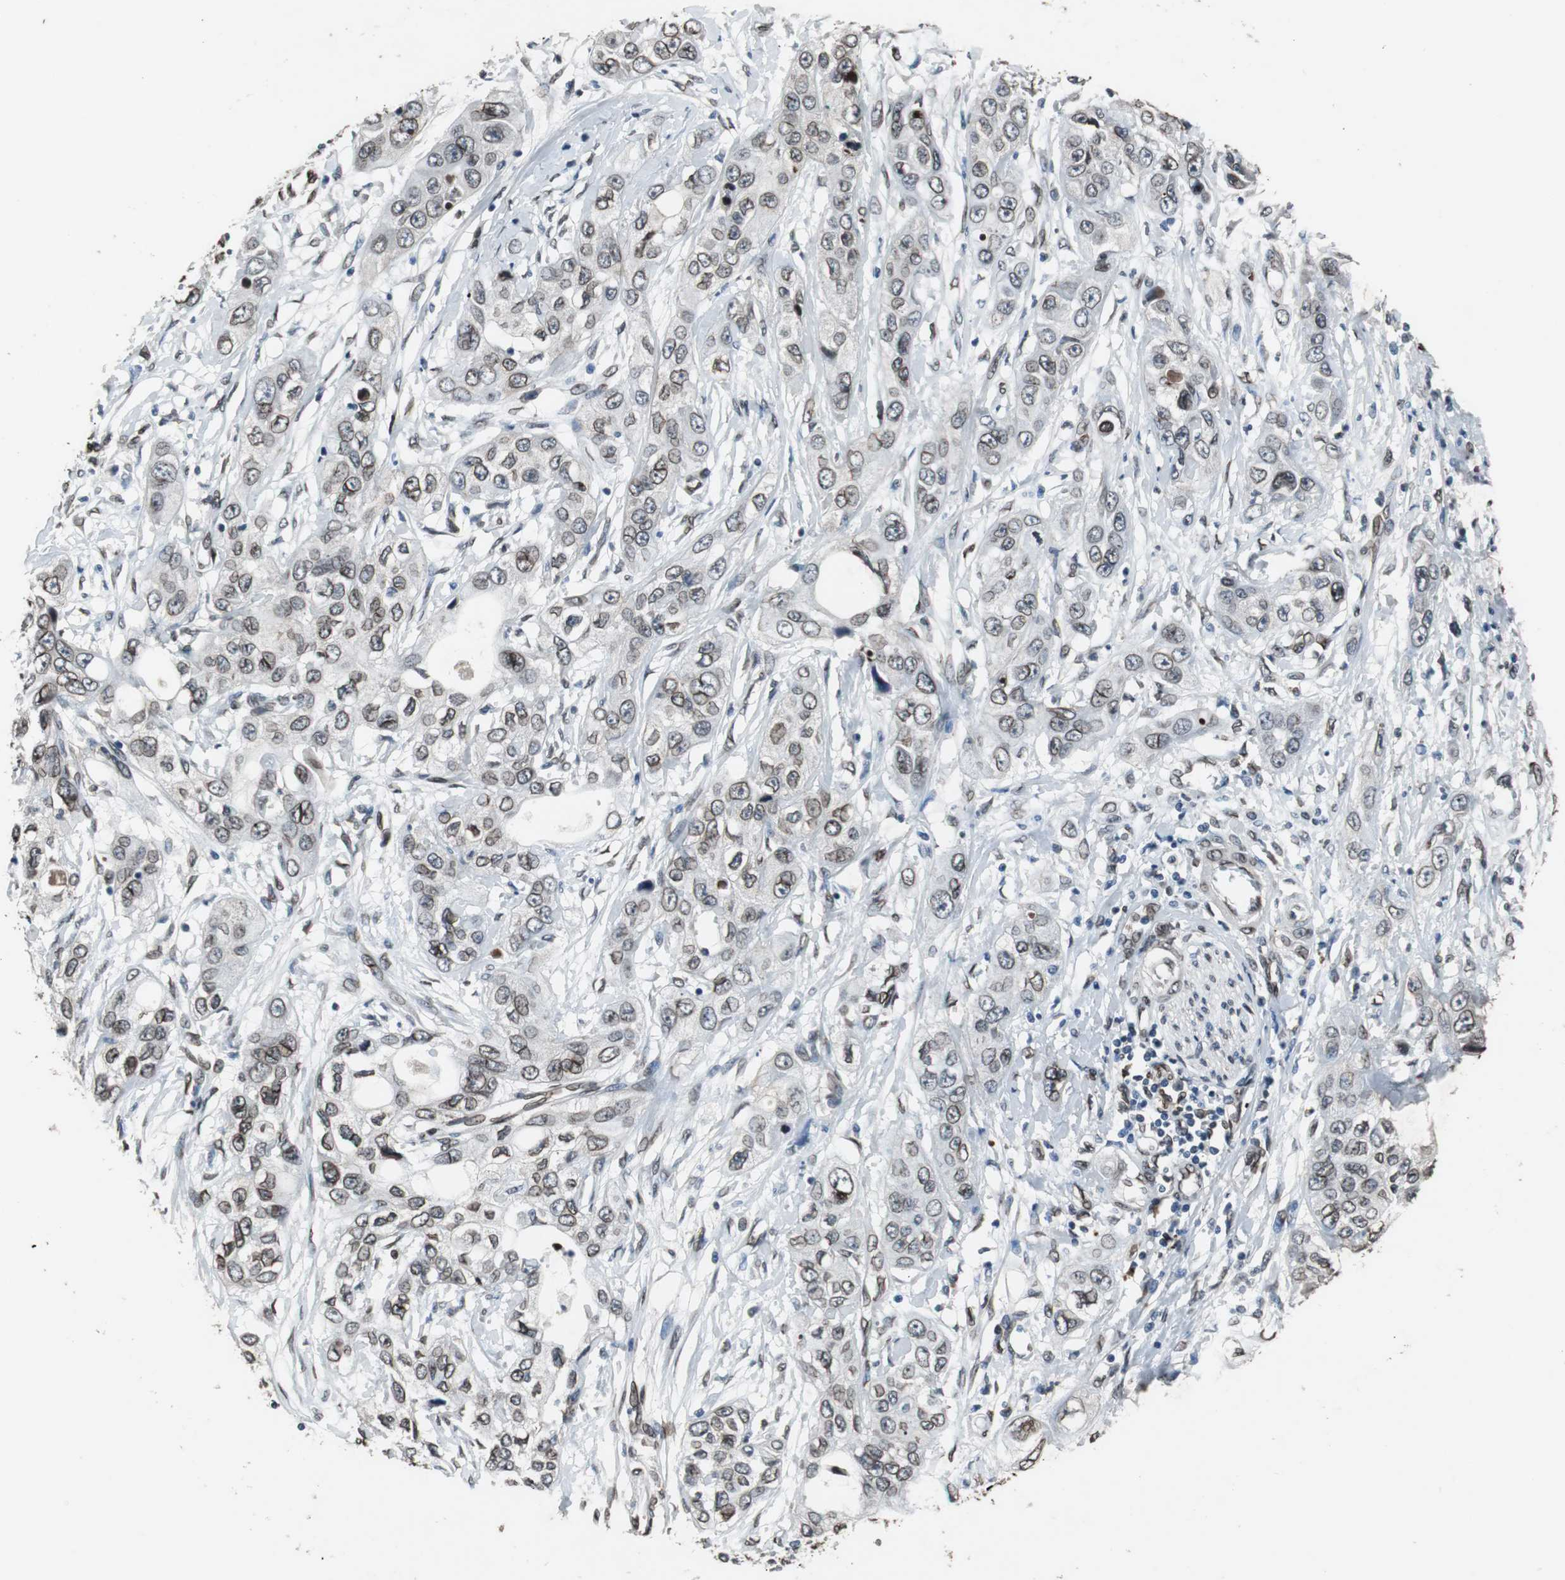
{"staining": {"intensity": "moderate", "quantity": ">75%", "location": "cytoplasmic/membranous,nuclear"}, "tissue": "pancreatic cancer", "cell_type": "Tumor cells", "image_type": "cancer", "snomed": [{"axis": "morphology", "description": "Adenocarcinoma, NOS"}, {"axis": "topography", "description": "Pancreas"}], "caption": "Adenocarcinoma (pancreatic) stained for a protein (brown) exhibits moderate cytoplasmic/membranous and nuclear positive expression in approximately >75% of tumor cells.", "gene": "LMNA", "patient": {"sex": "female", "age": 70}}